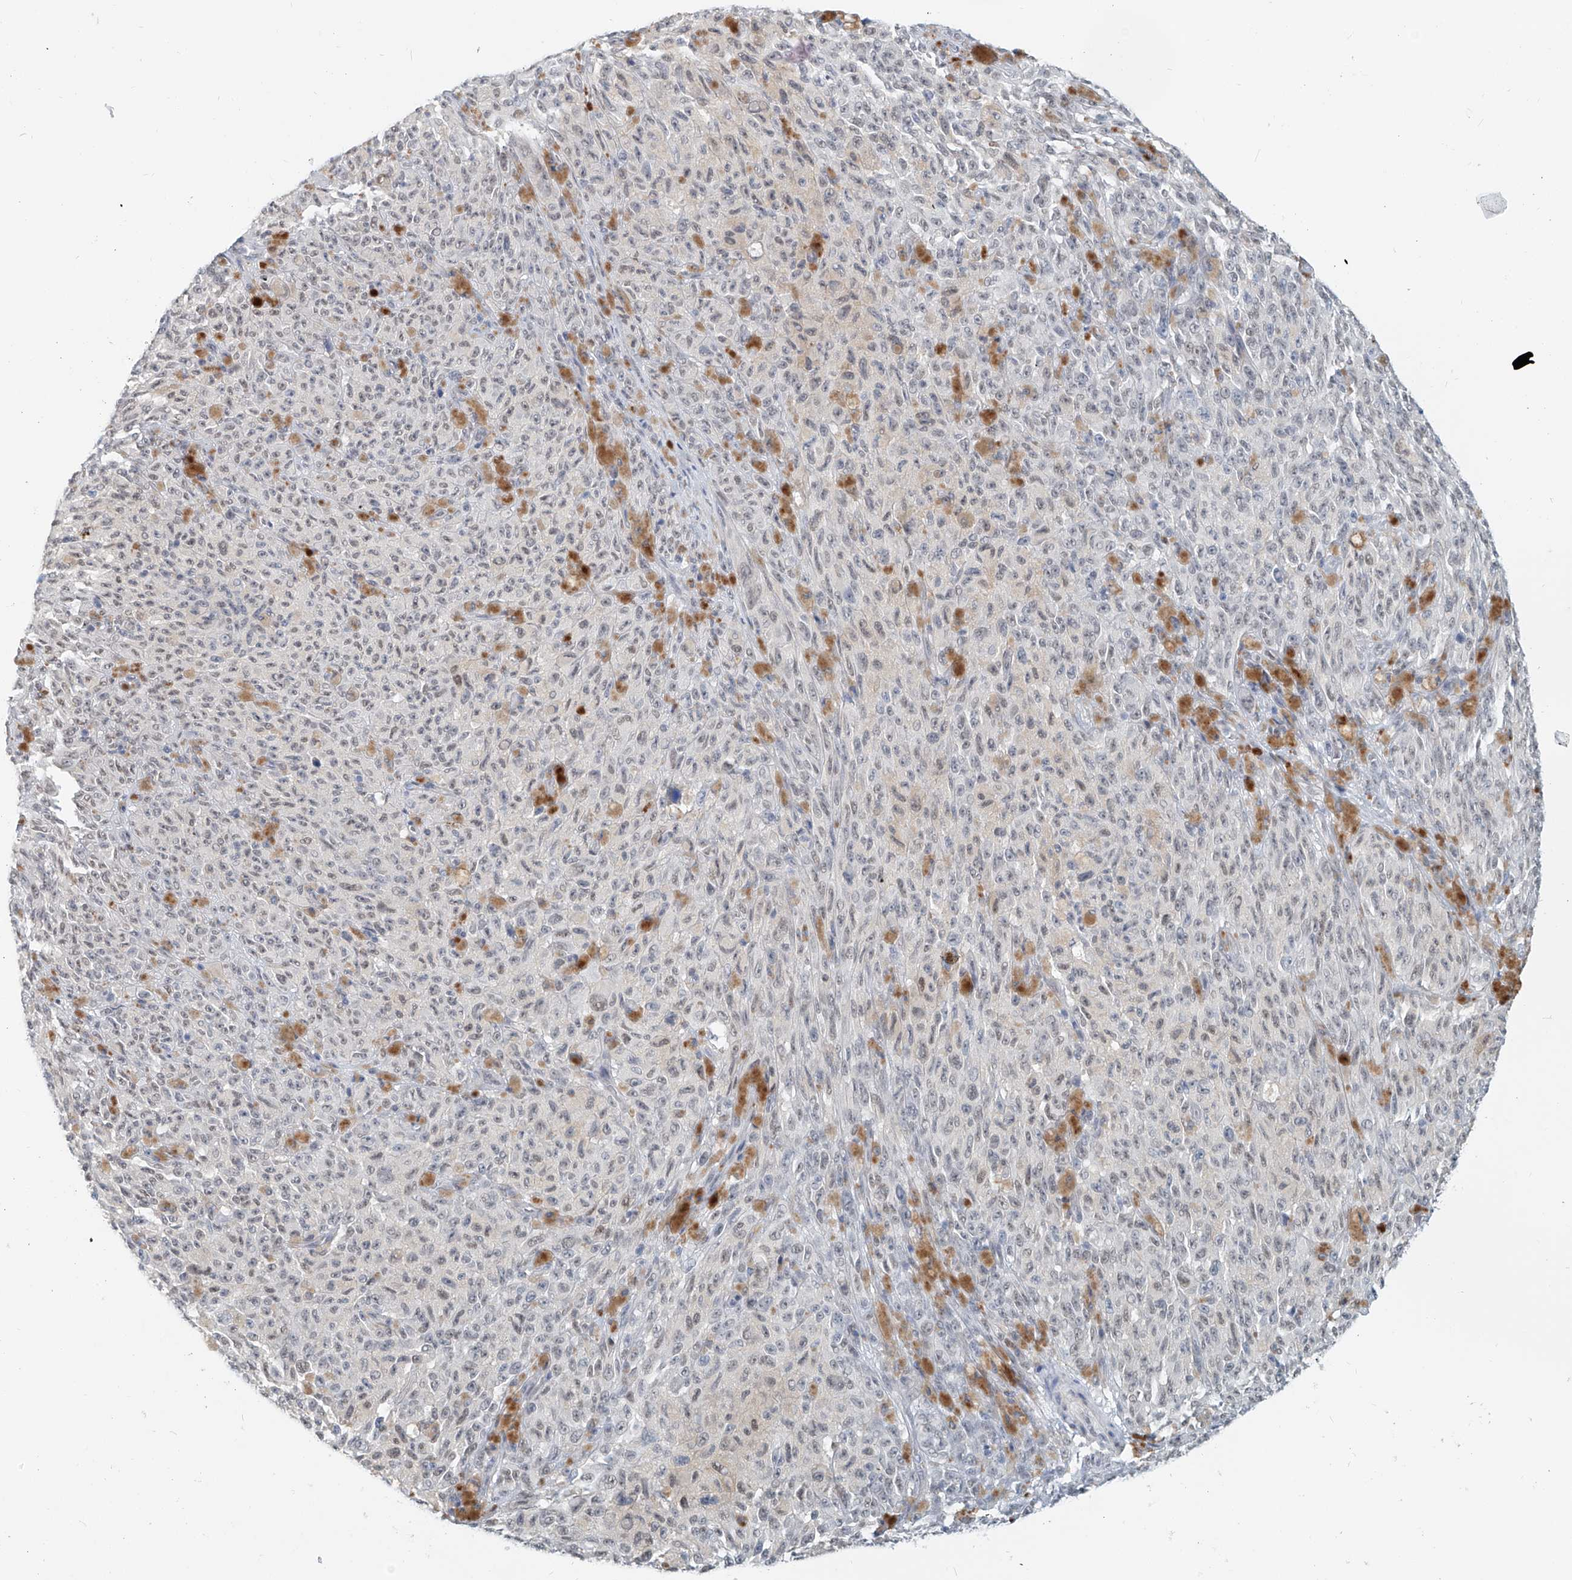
{"staining": {"intensity": "negative", "quantity": "none", "location": "none"}, "tissue": "melanoma", "cell_type": "Tumor cells", "image_type": "cancer", "snomed": [{"axis": "morphology", "description": "Malignant melanoma, NOS"}, {"axis": "topography", "description": "Skin"}], "caption": "A high-resolution histopathology image shows IHC staining of melanoma, which shows no significant staining in tumor cells. The staining was performed using DAB to visualize the protein expression in brown, while the nuclei were stained in blue with hematoxylin (Magnification: 20x).", "gene": "SASH1", "patient": {"sex": "female", "age": 82}}